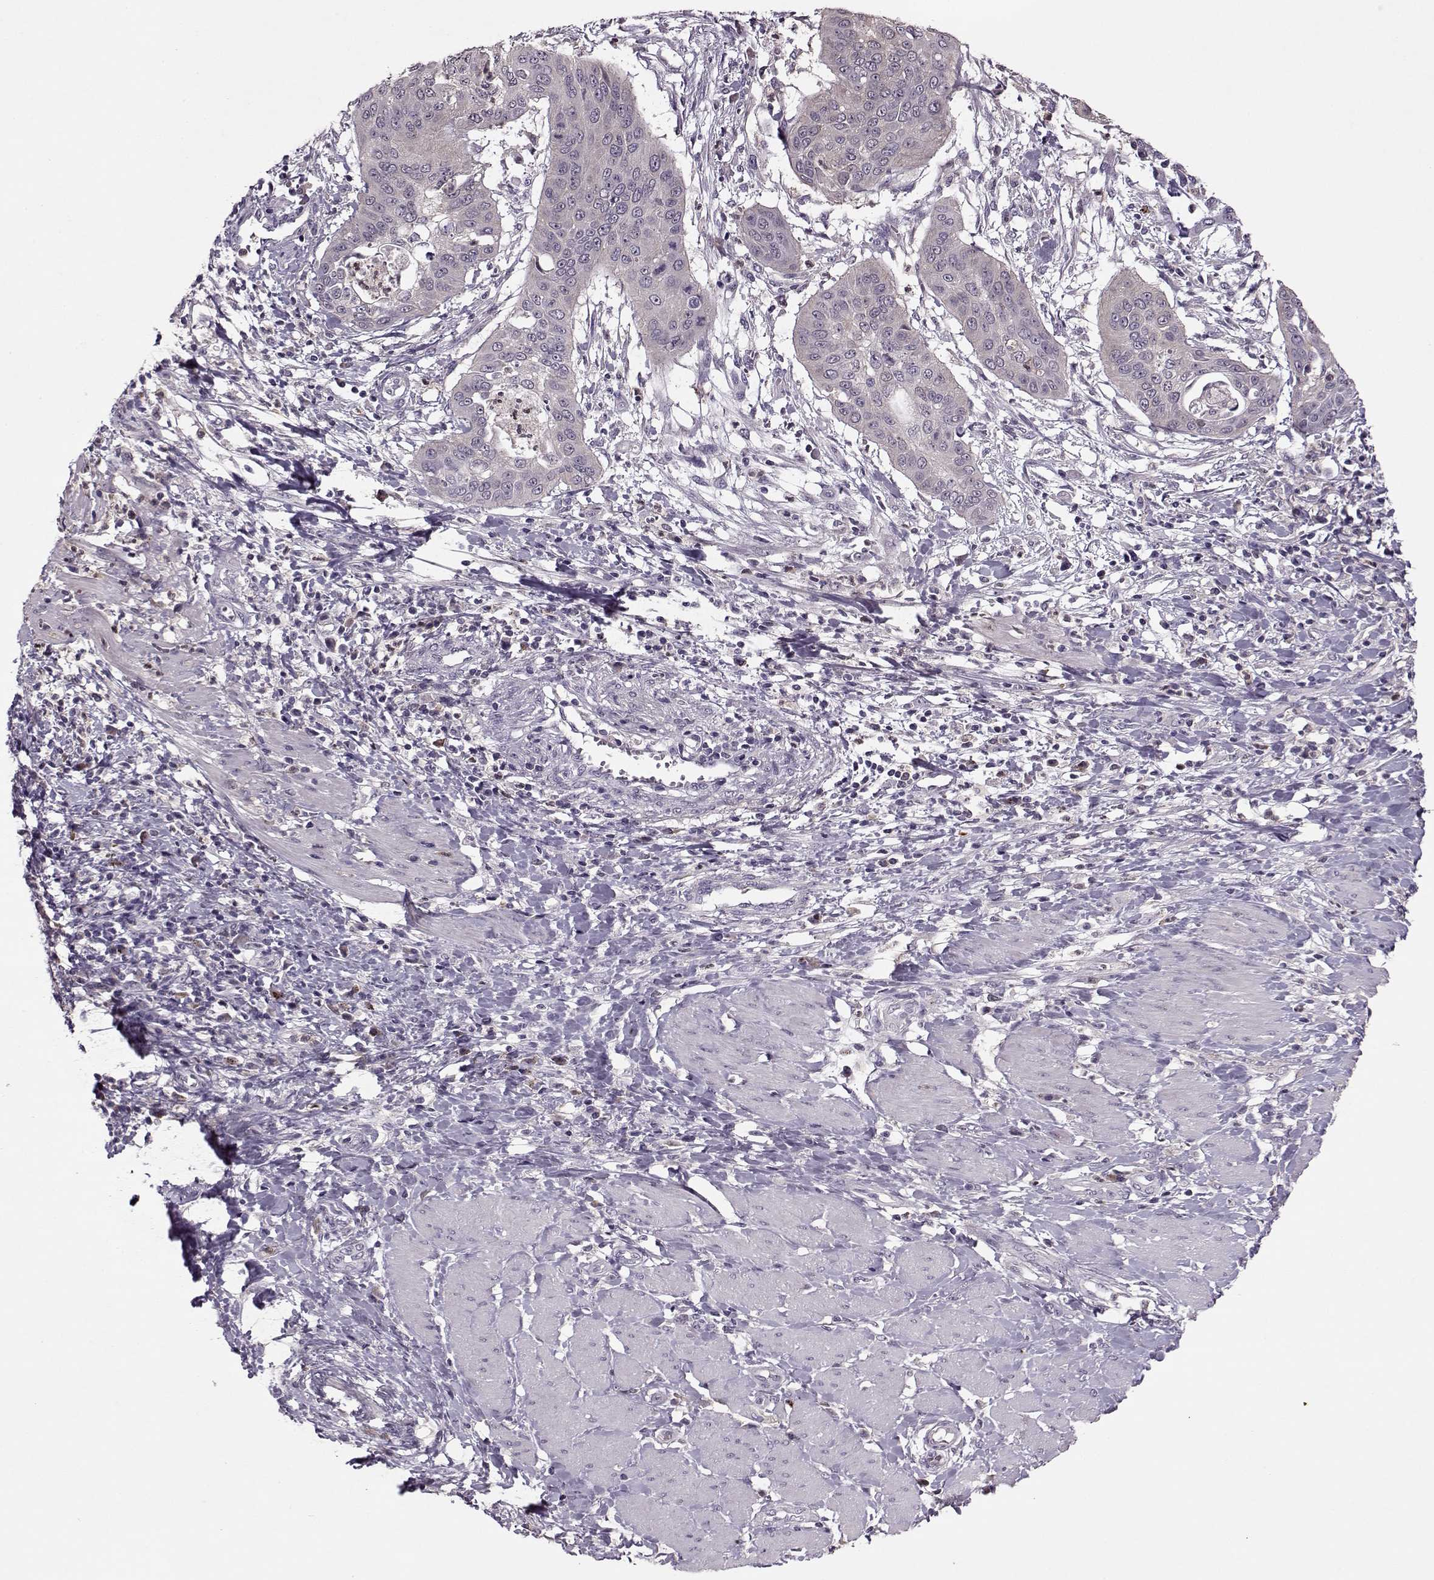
{"staining": {"intensity": "weak", "quantity": "<25%", "location": "cytoplasmic/membranous"}, "tissue": "cervical cancer", "cell_type": "Tumor cells", "image_type": "cancer", "snomed": [{"axis": "morphology", "description": "Squamous cell carcinoma, NOS"}, {"axis": "topography", "description": "Cervix"}], "caption": "Tumor cells are negative for brown protein staining in squamous cell carcinoma (cervical).", "gene": "ACOT11", "patient": {"sex": "female", "age": 39}}